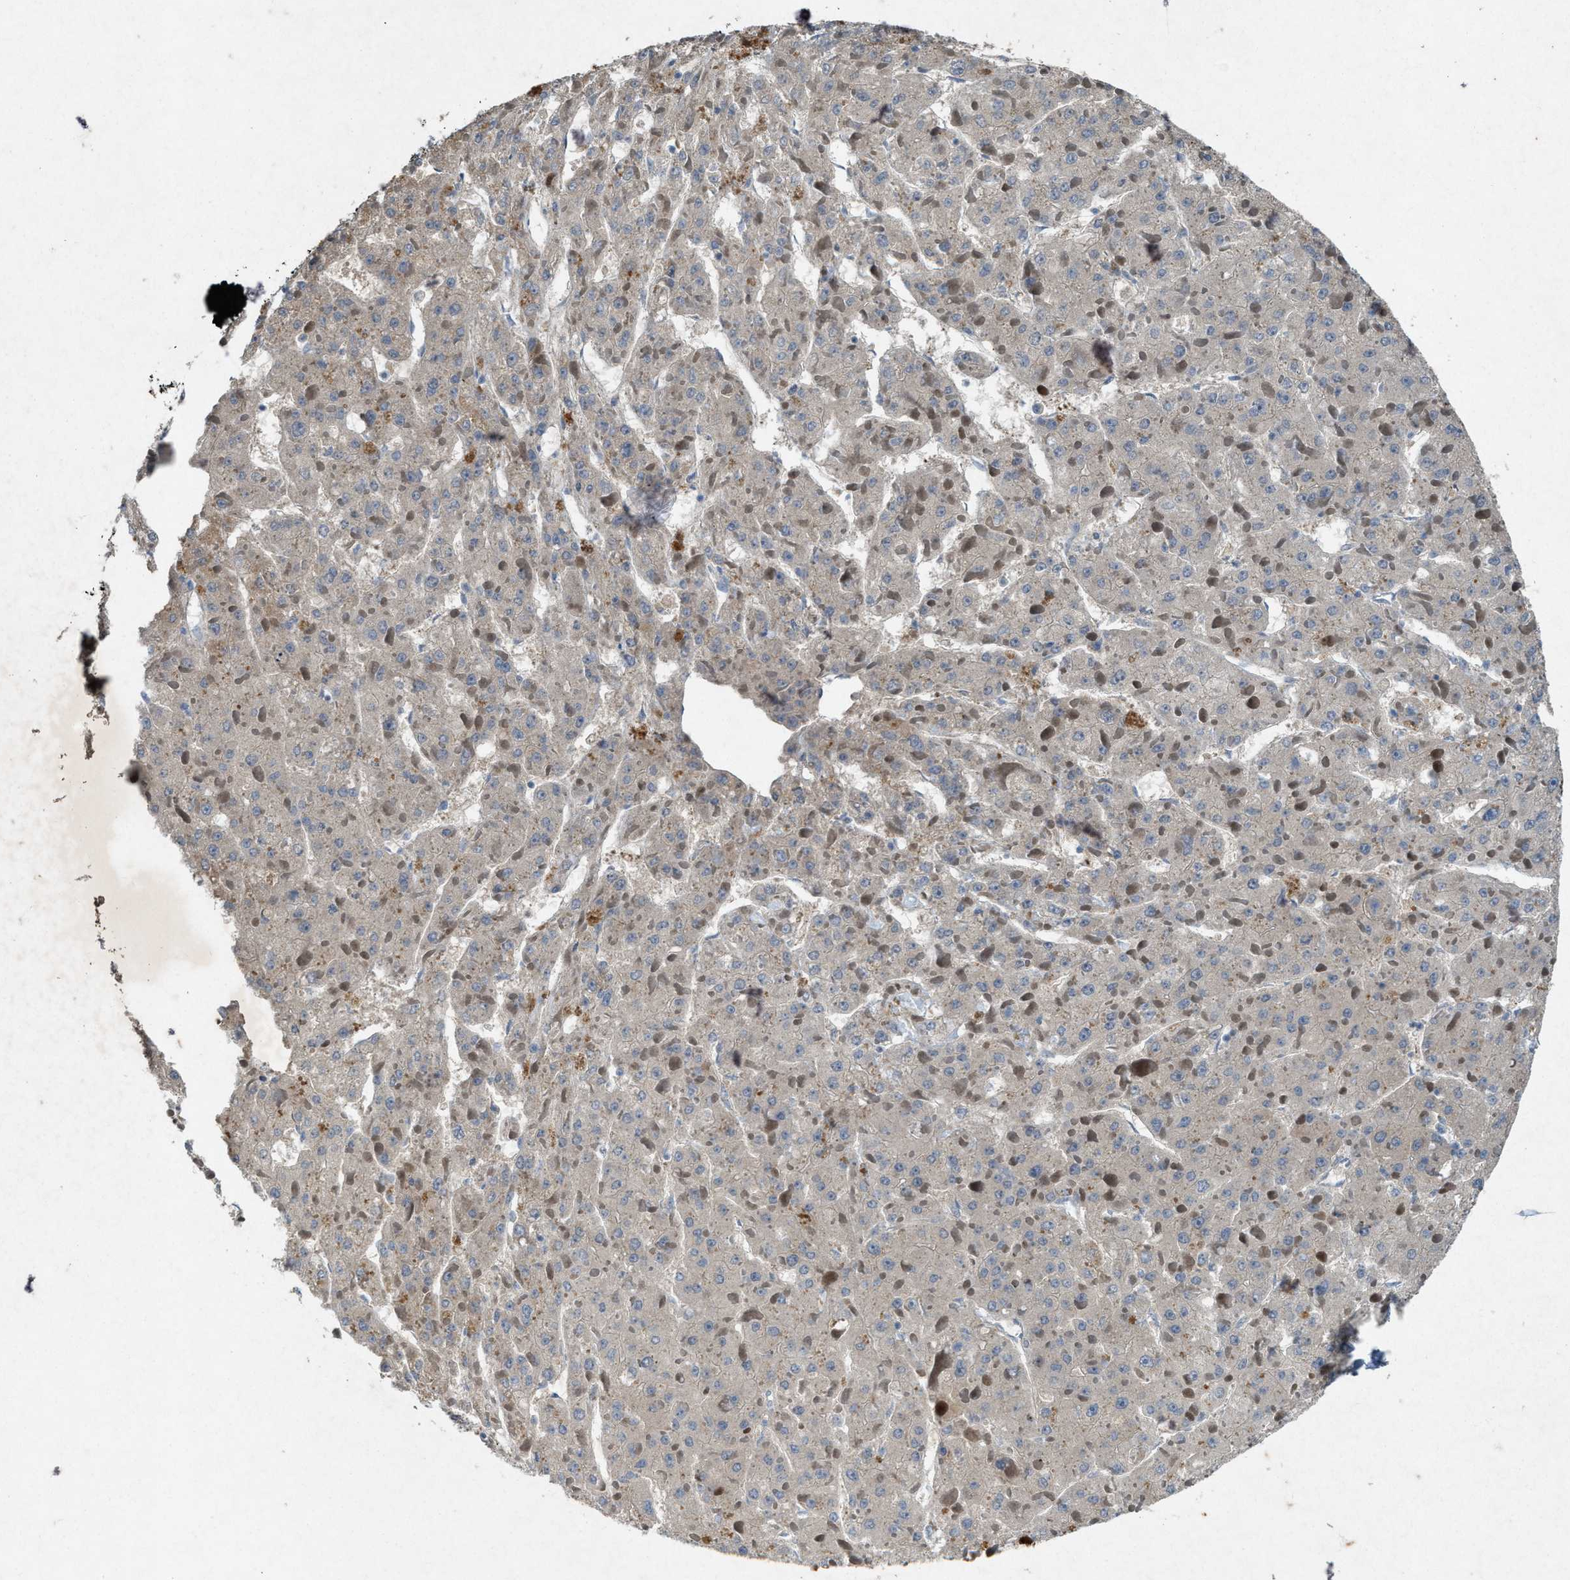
{"staining": {"intensity": "negative", "quantity": "none", "location": "none"}, "tissue": "liver cancer", "cell_type": "Tumor cells", "image_type": "cancer", "snomed": [{"axis": "morphology", "description": "Carcinoma, Hepatocellular, NOS"}, {"axis": "topography", "description": "Liver"}], "caption": "The immunohistochemistry (IHC) photomicrograph has no significant positivity in tumor cells of liver hepatocellular carcinoma tissue. Brightfield microscopy of immunohistochemistry (IHC) stained with DAB (3,3'-diaminobenzidine) (brown) and hematoxylin (blue), captured at high magnification.", "gene": "URGCP", "patient": {"sex": "female", "age": 73}}